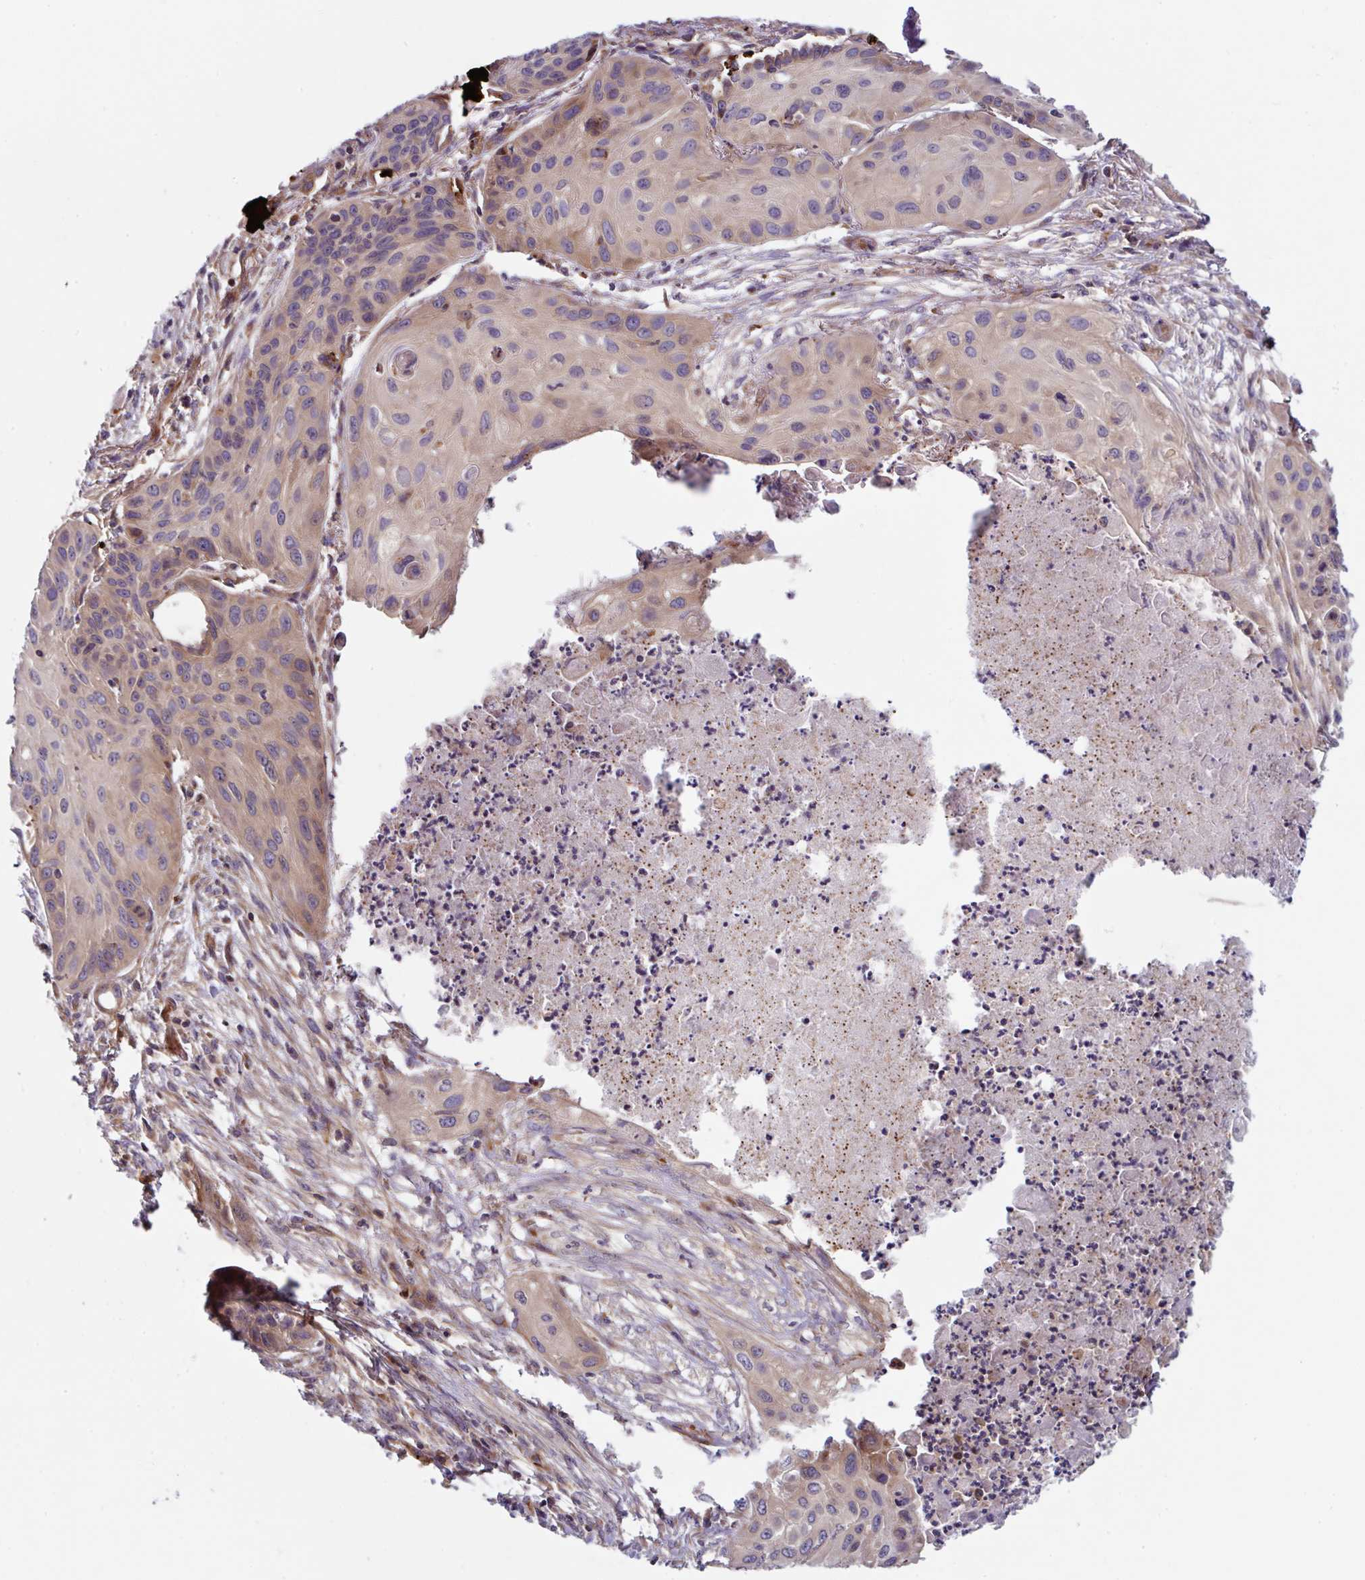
{"staining": {"intensity": "weak", "quantity": "25%-75%", "location": "cytoplasmic/membranous"}, "tissue": "lung cancer", "cell_type": "Tumor cells", "image_type": "cancer", "snomed": [{"axis": "morphology", "description": "Squamous cell carcinoma, NOS"}, {"axis": "topography", "description": "Lung"}], "caption": "There is low levels of weak cytoplasmic/membranous positivity in tumor cells of lung cancer (squamous cell carcinoma), as demonstrated by immunohistochemical staining (brown color).", "gene": "APOBEC3D", "patient": {"sex": "male", "age": 71}}